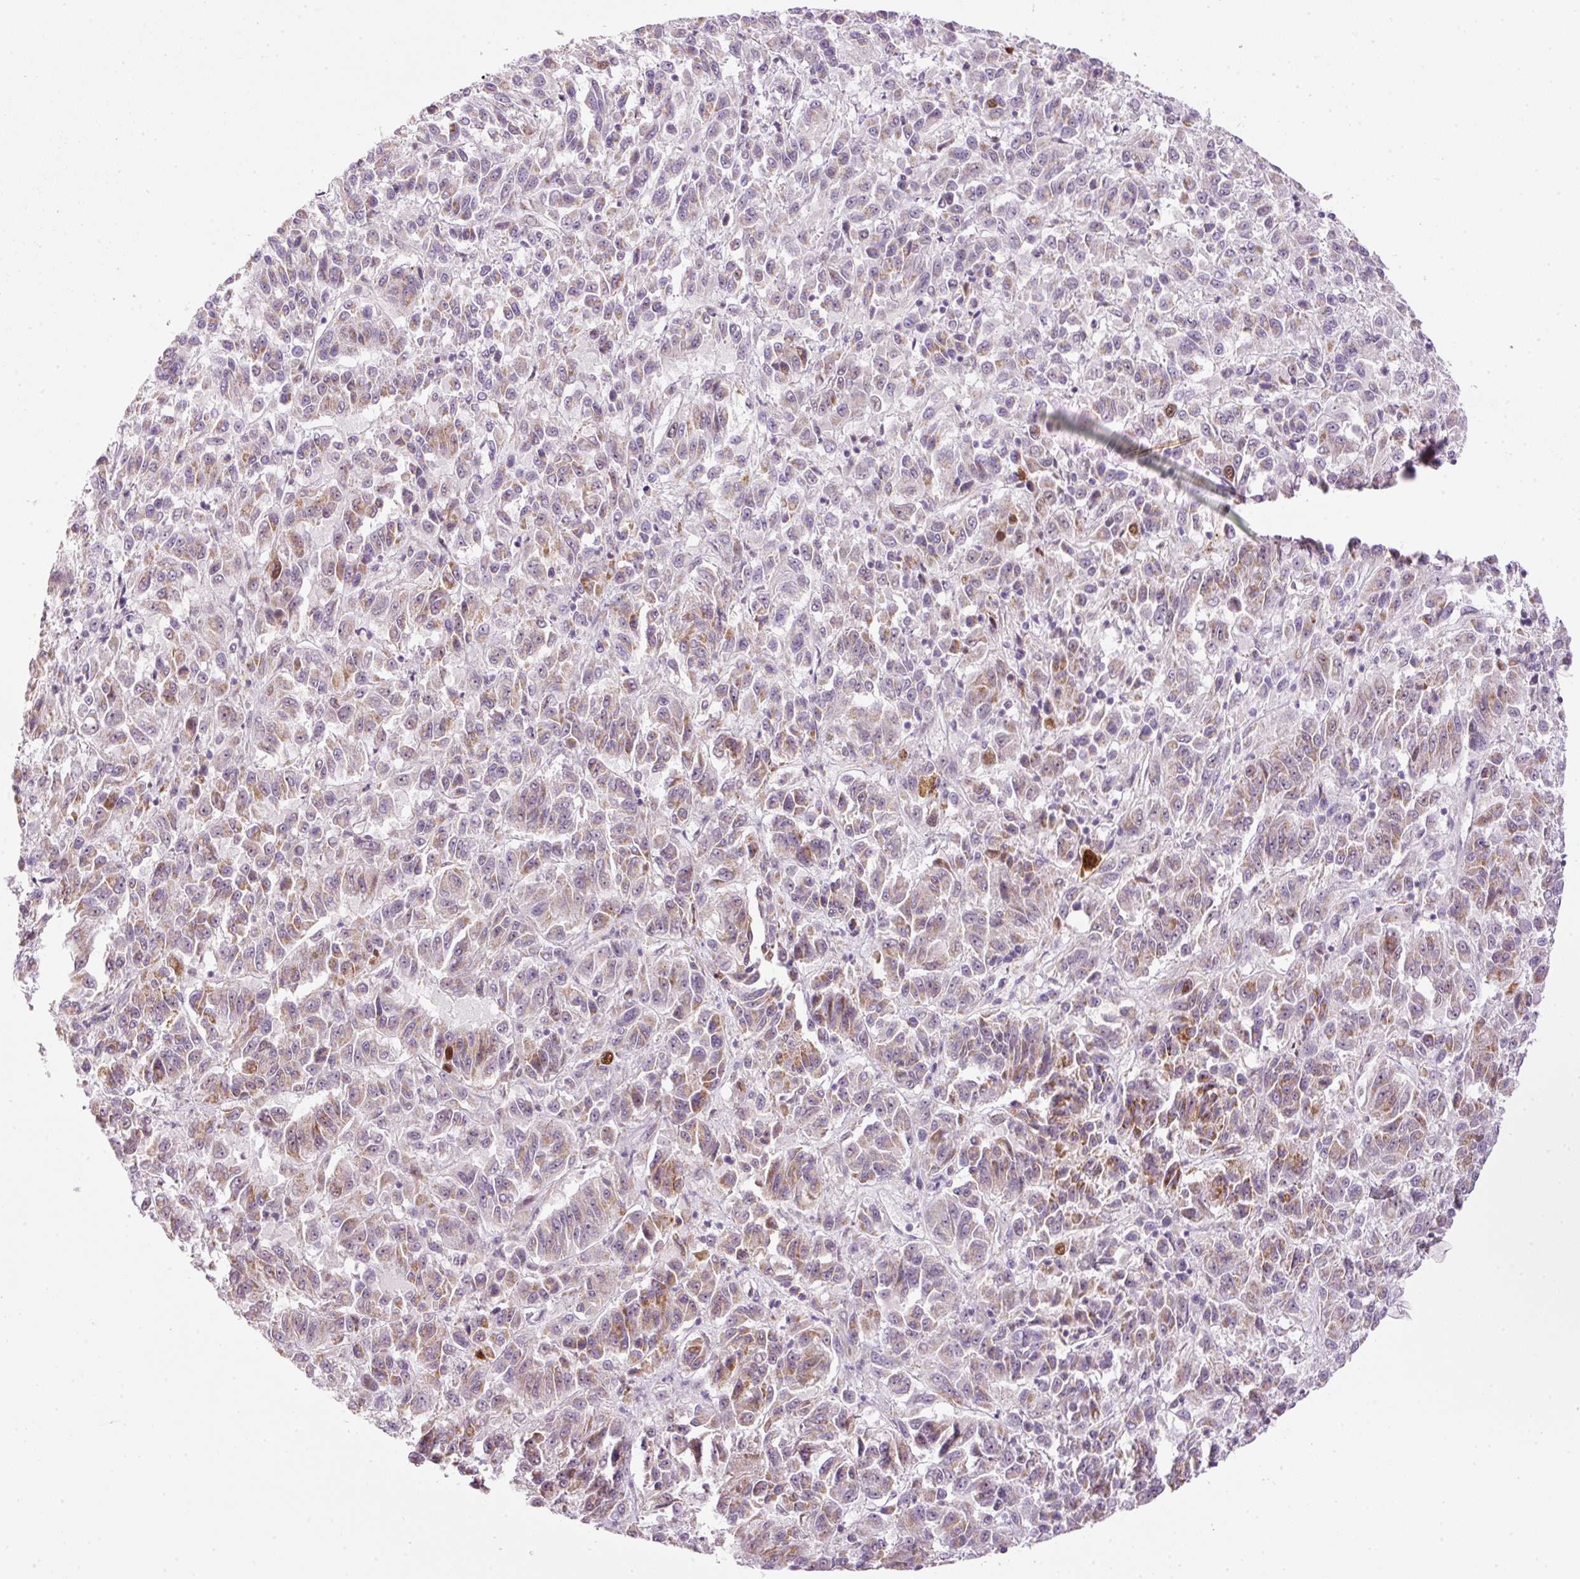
{"staining": {"intensity": "moderate", "quantity": "<25%", "location": "cytoplasmic/membranous,nuclear"}, "tissue": "melanoma", "cell_type": "Tumor cells", "image_type": "cancer", "snomed": [{"axis": "morphology", "description": "Malignant melanoma, Metastatic site"}, {"axis": "topography", "description": "Lung"}], "caption": "This is an image of IHC staining of melanoma, which shows moderate staining in the cytoplasmic/membranous and nuclear of tumor cells.", "gene": "KPNA2", "patient": {"sex": "male", "age": 64}}